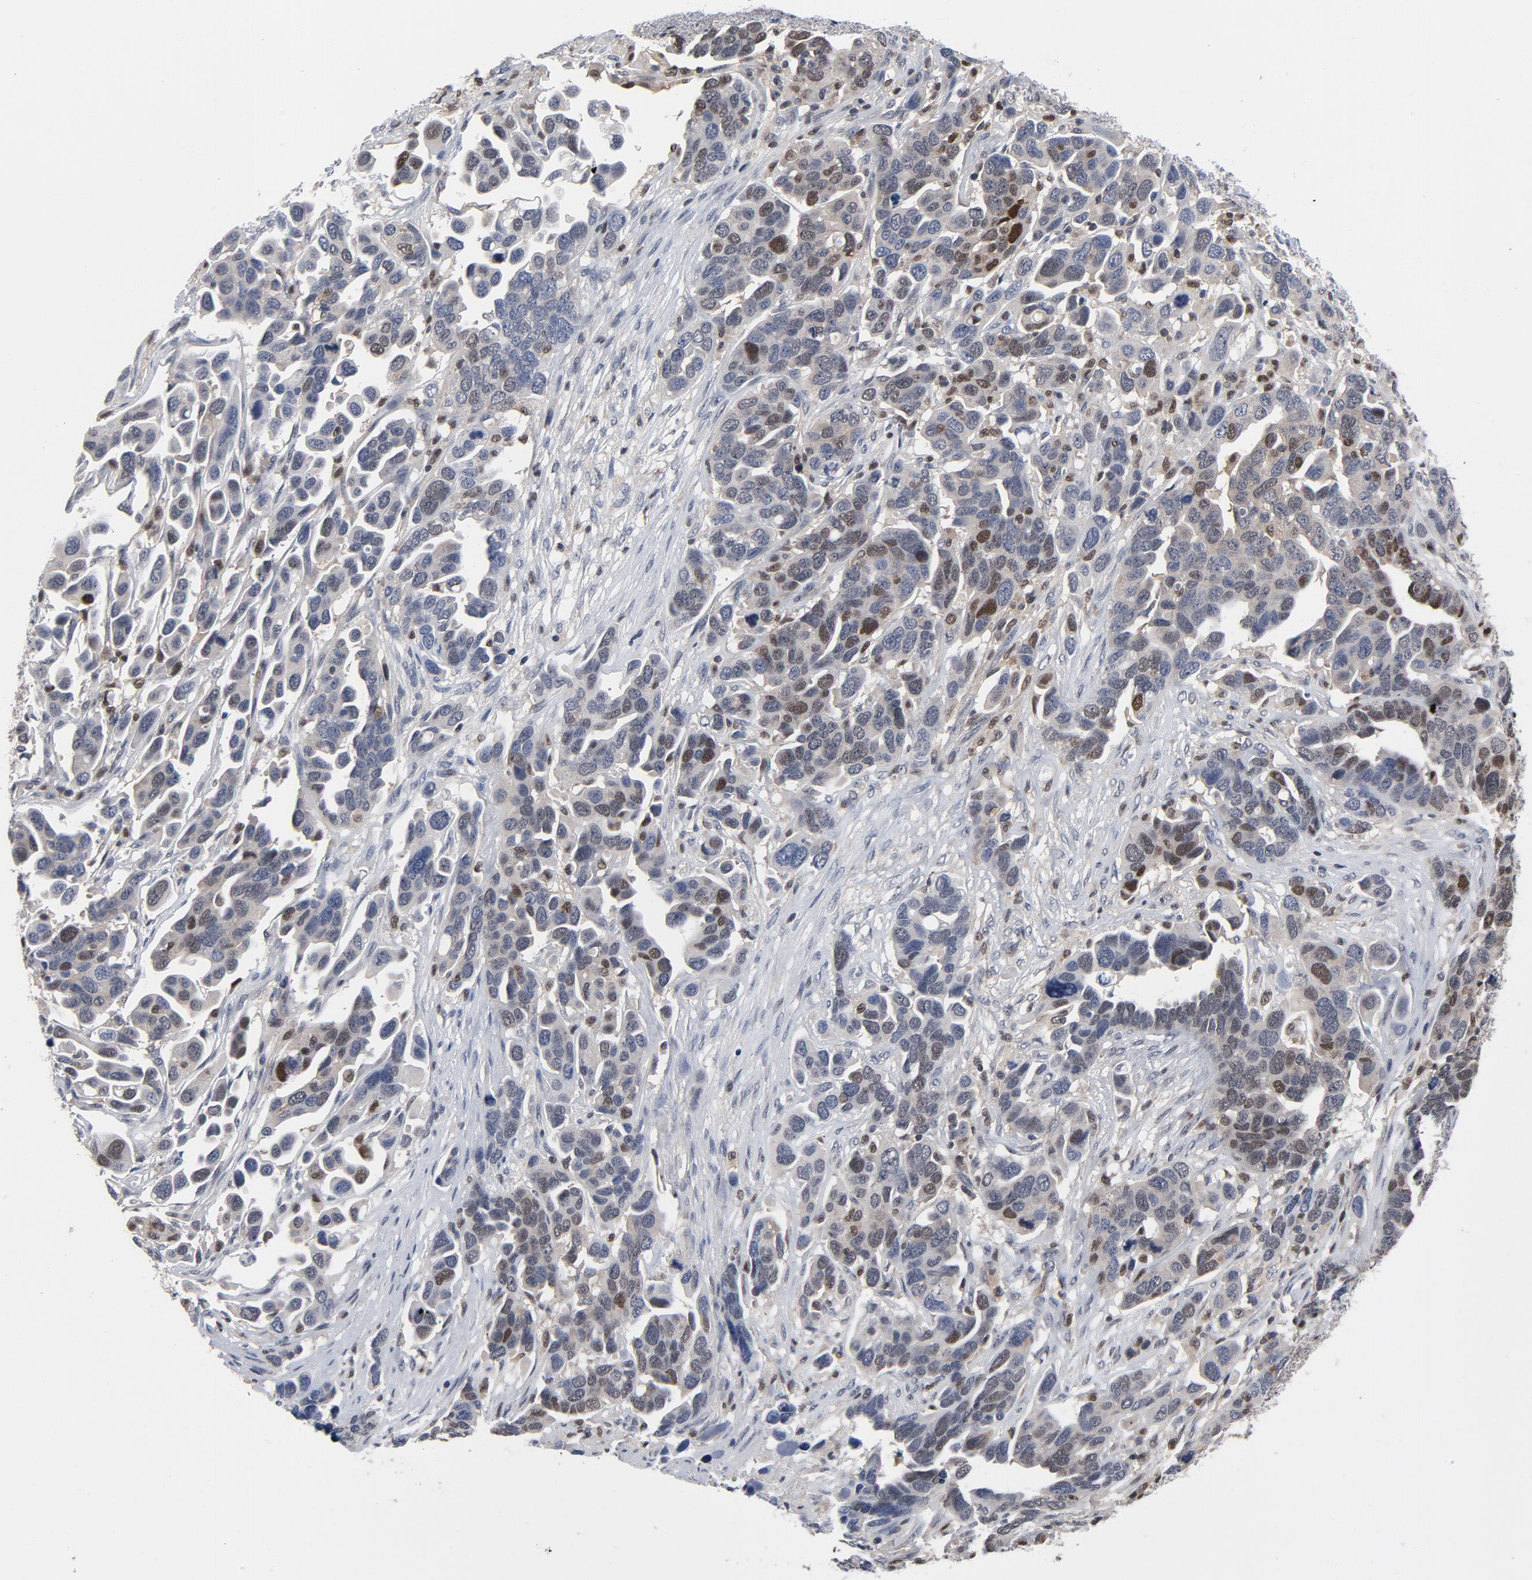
{"staining": {"intensity": "moderate", "quantity": "25%-75%", "location": "nuclear"}, "tissue": "ovarian cancer", "cell_type": "Tumor cells", "image_type": "cancer", "snomed": [{"axis": "morphology", "description": "Cystadenocarcinoma, serous, NOS"}, {"axis": "topography", "description": "Ovary"}], "caption": "A histopathology image of ovarian cancer (serous cystadenocarcinoma) stained for a protein shows moderate nuclear brown staining in tumor cells. (Brightfield microscopy of DAB IHC at high magnification).", "gene": "NFKB1", "patient": {"sex": "female", "age": 54}}